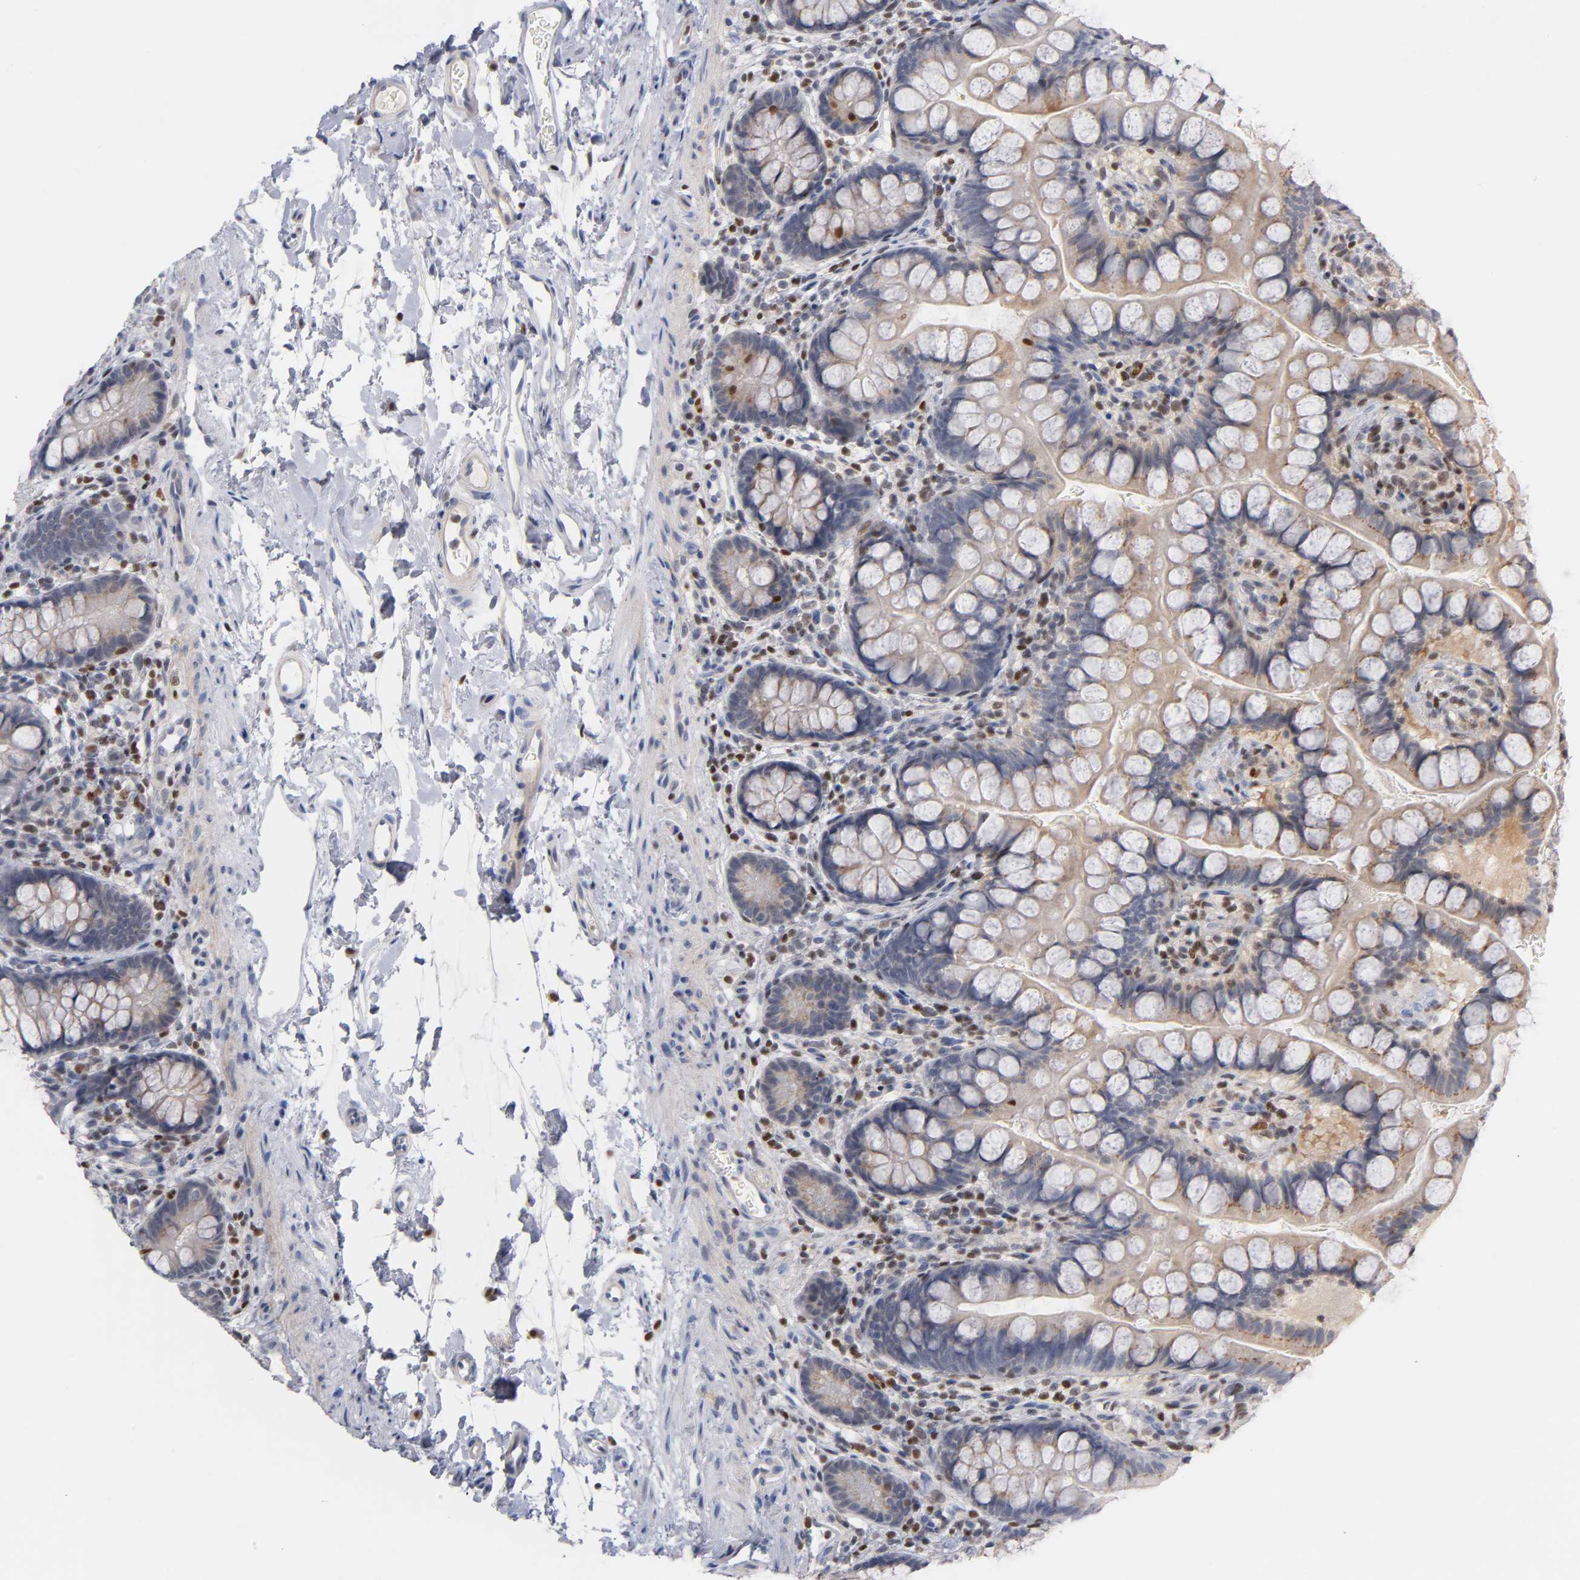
{"staining": {"intensity": "moderate", "quantity": ">75%", "location": "cytoplasmic/membranous,nuclear"}, "tissue": "small intestine", "cell_type": "Glandular cells", "image_type": "normal", "snomed": [{"axis": "morphology", "description": "Normal tissue, NOS"}, {"axis": "topography", "description": "Small intestine"}], "caption": "An immunohistochemistry image of unremarkable tissue is shown. Protein staining in brown labels moderate cytoplasmic/membranous,nuclear positivity in small intestine within glandular cells.", "gene": "RUNX1", "patient": {"sex": "female", "age": 58}}